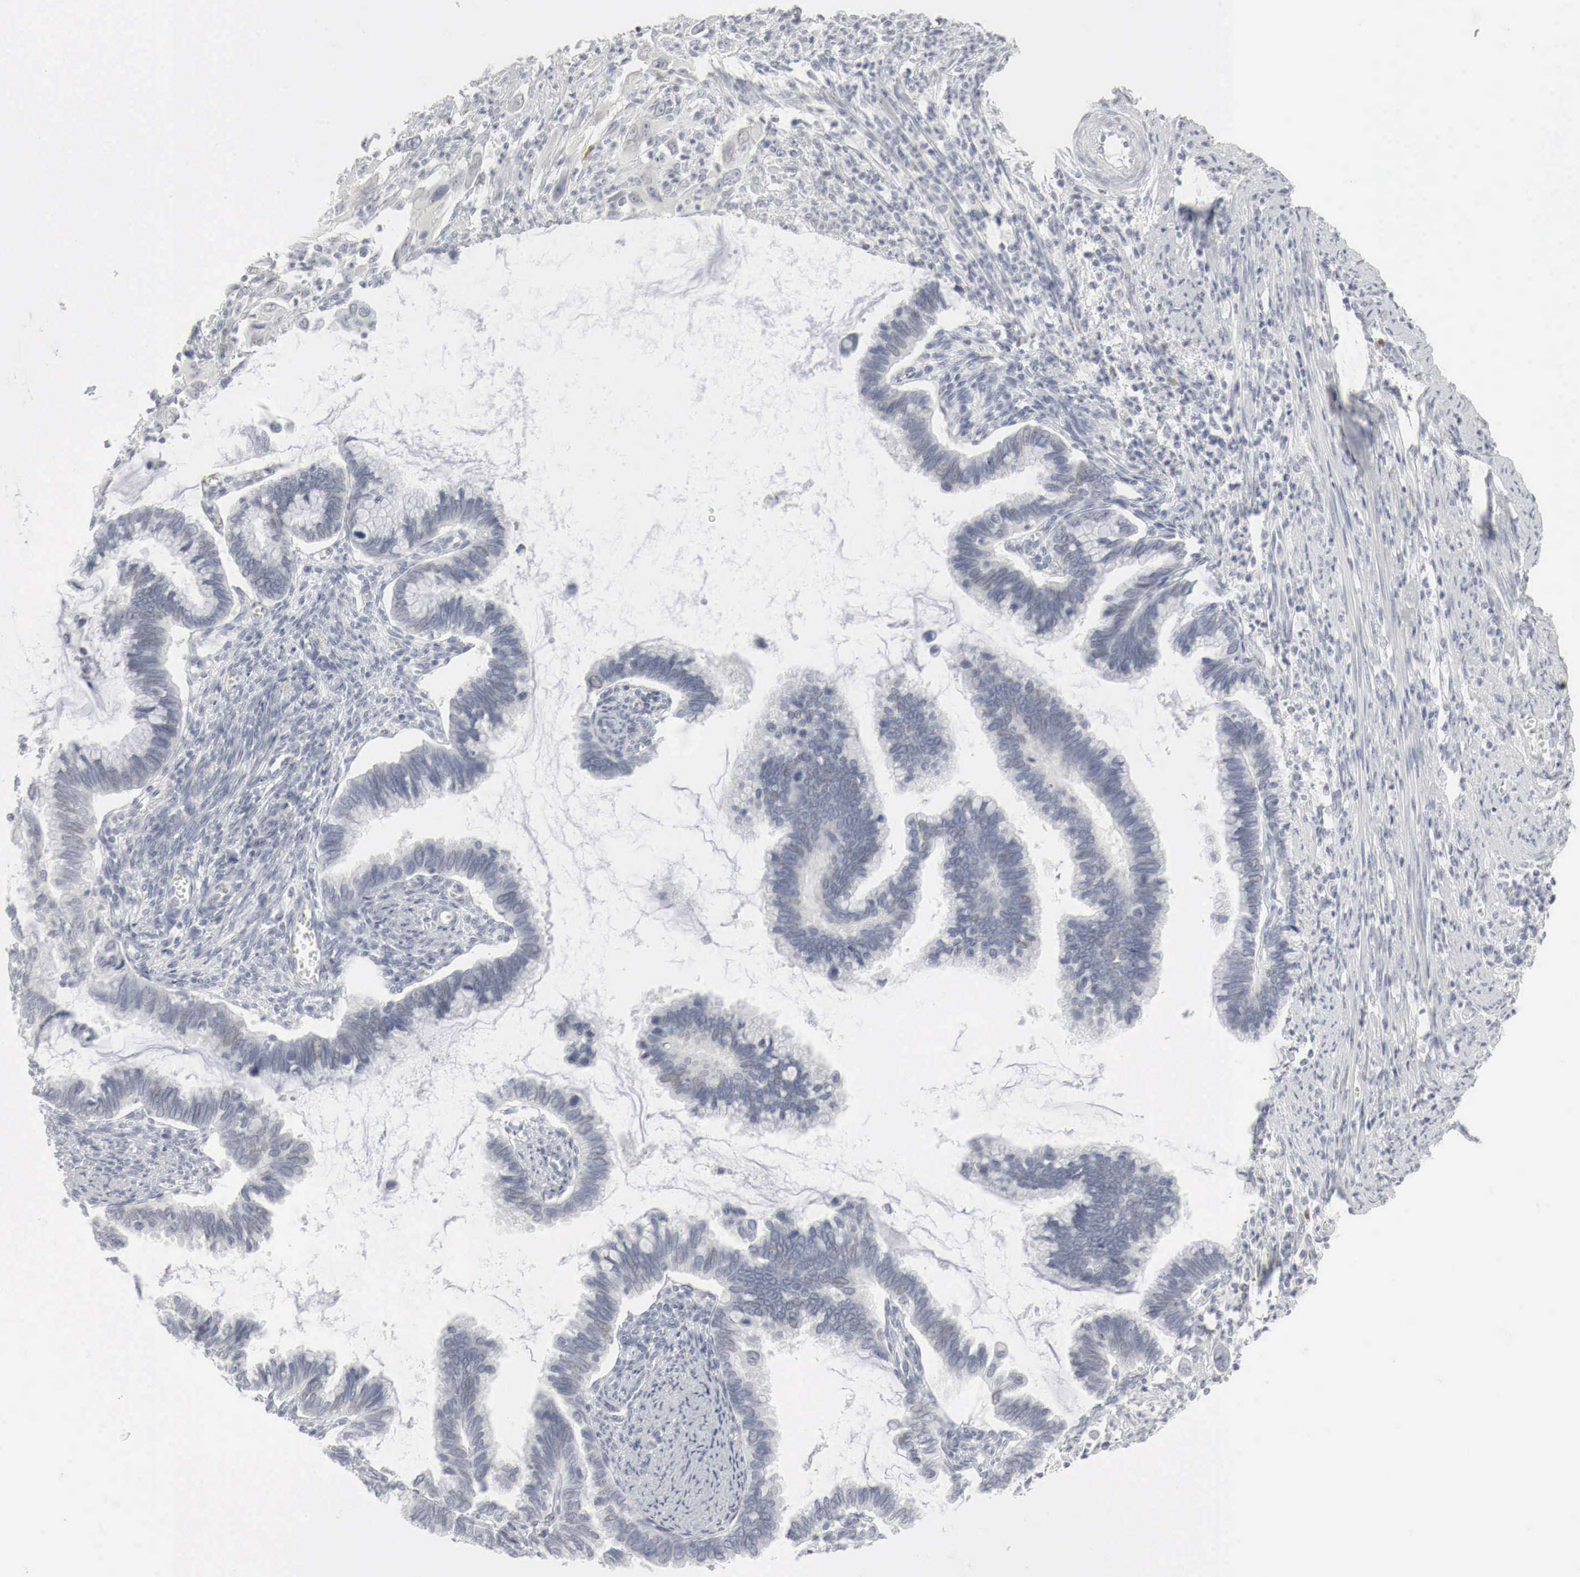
{"staining": {"intensity": "weak", "quantity": "<25%", "location": "cytoplasmic/membranous,nuclear"}, "tissue": "cervical cancer", "cell_type": "Tumor cells", "image_type": "cancer", "snomed": [{"axis": "morphology", "description": "Adenocarcinoma, NOS"}, {"axis": "topography", "description": "Cervix"}], "caption": "A micrograph of cervical cancer (adenocarcinoma) stained for a protein shows no brown staining in tumor cells. (Stains: DAB immunohistochemistry with hematoxylin counter stain, Microscopy: brightfield microscopy at high magnification).", "gene": "TP63", "patient": {"sex": "female", "age": 49}}